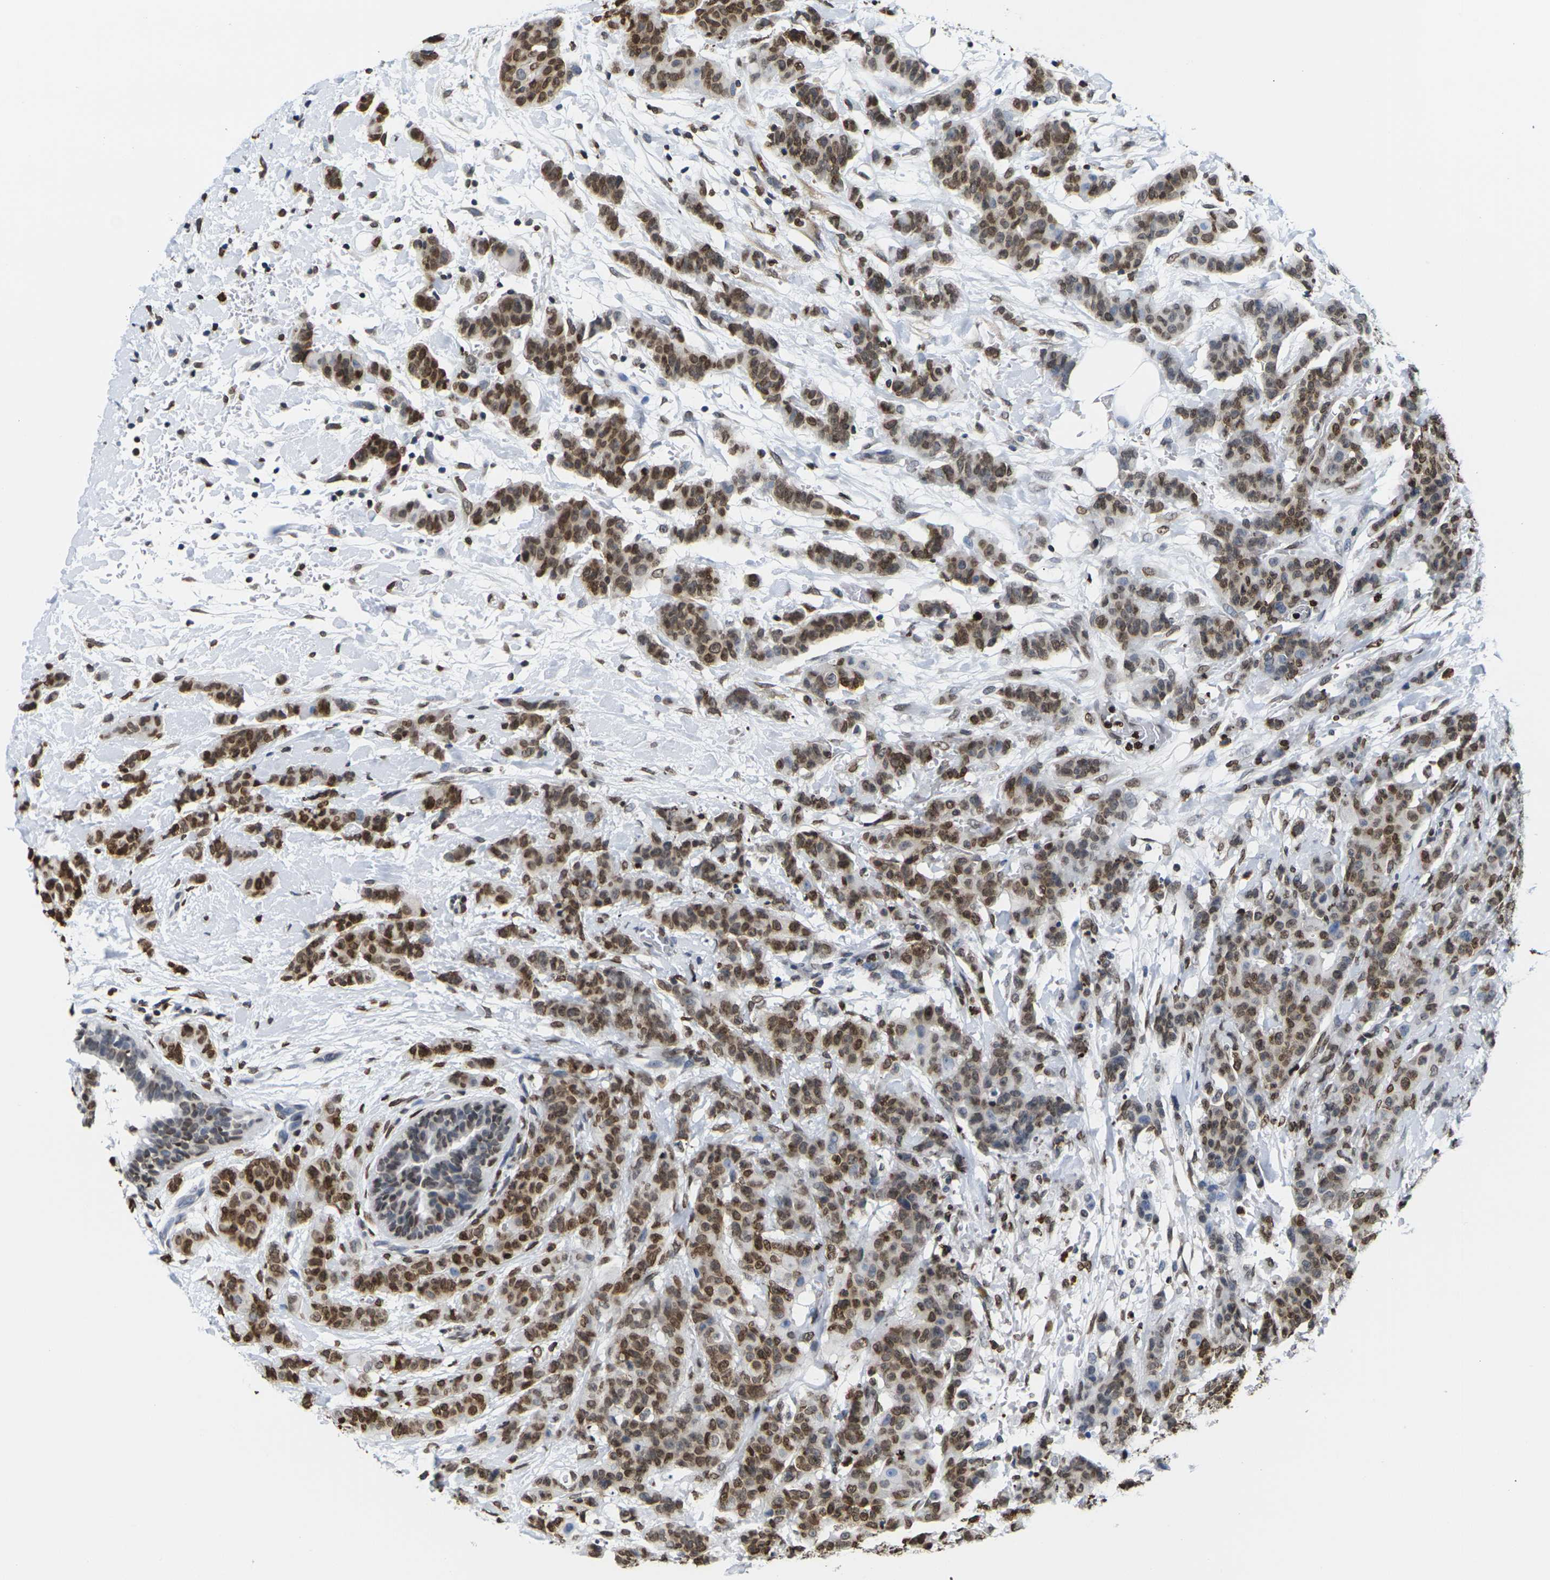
{"staining": {"intensity": "moderate", "quantity": ">75%", "location": "cytoplasmic/membranous,nuclear"}, "tissue": "breast cancer", "cell_type": "Tumor cells", "image_type": "cancer", "snomed": [{"axis": "morphology", "description": "Normal tissue, NOS"}, {"axis": "morphology", "description": "Duct carcinoma"}, {"axis": "topography", "description": "Breast"}], "caption": "Protein staining displays moderate cytoplasmic/membranous and nuclear expression in about >75% of tumor cells in breast cancer (invasive ductal carcinoma). (DAB IHC, brown staining for protein, blue staining for nuclei).", "gene": "H2AC21", "patient": {"sex": "female", "age": 40}}